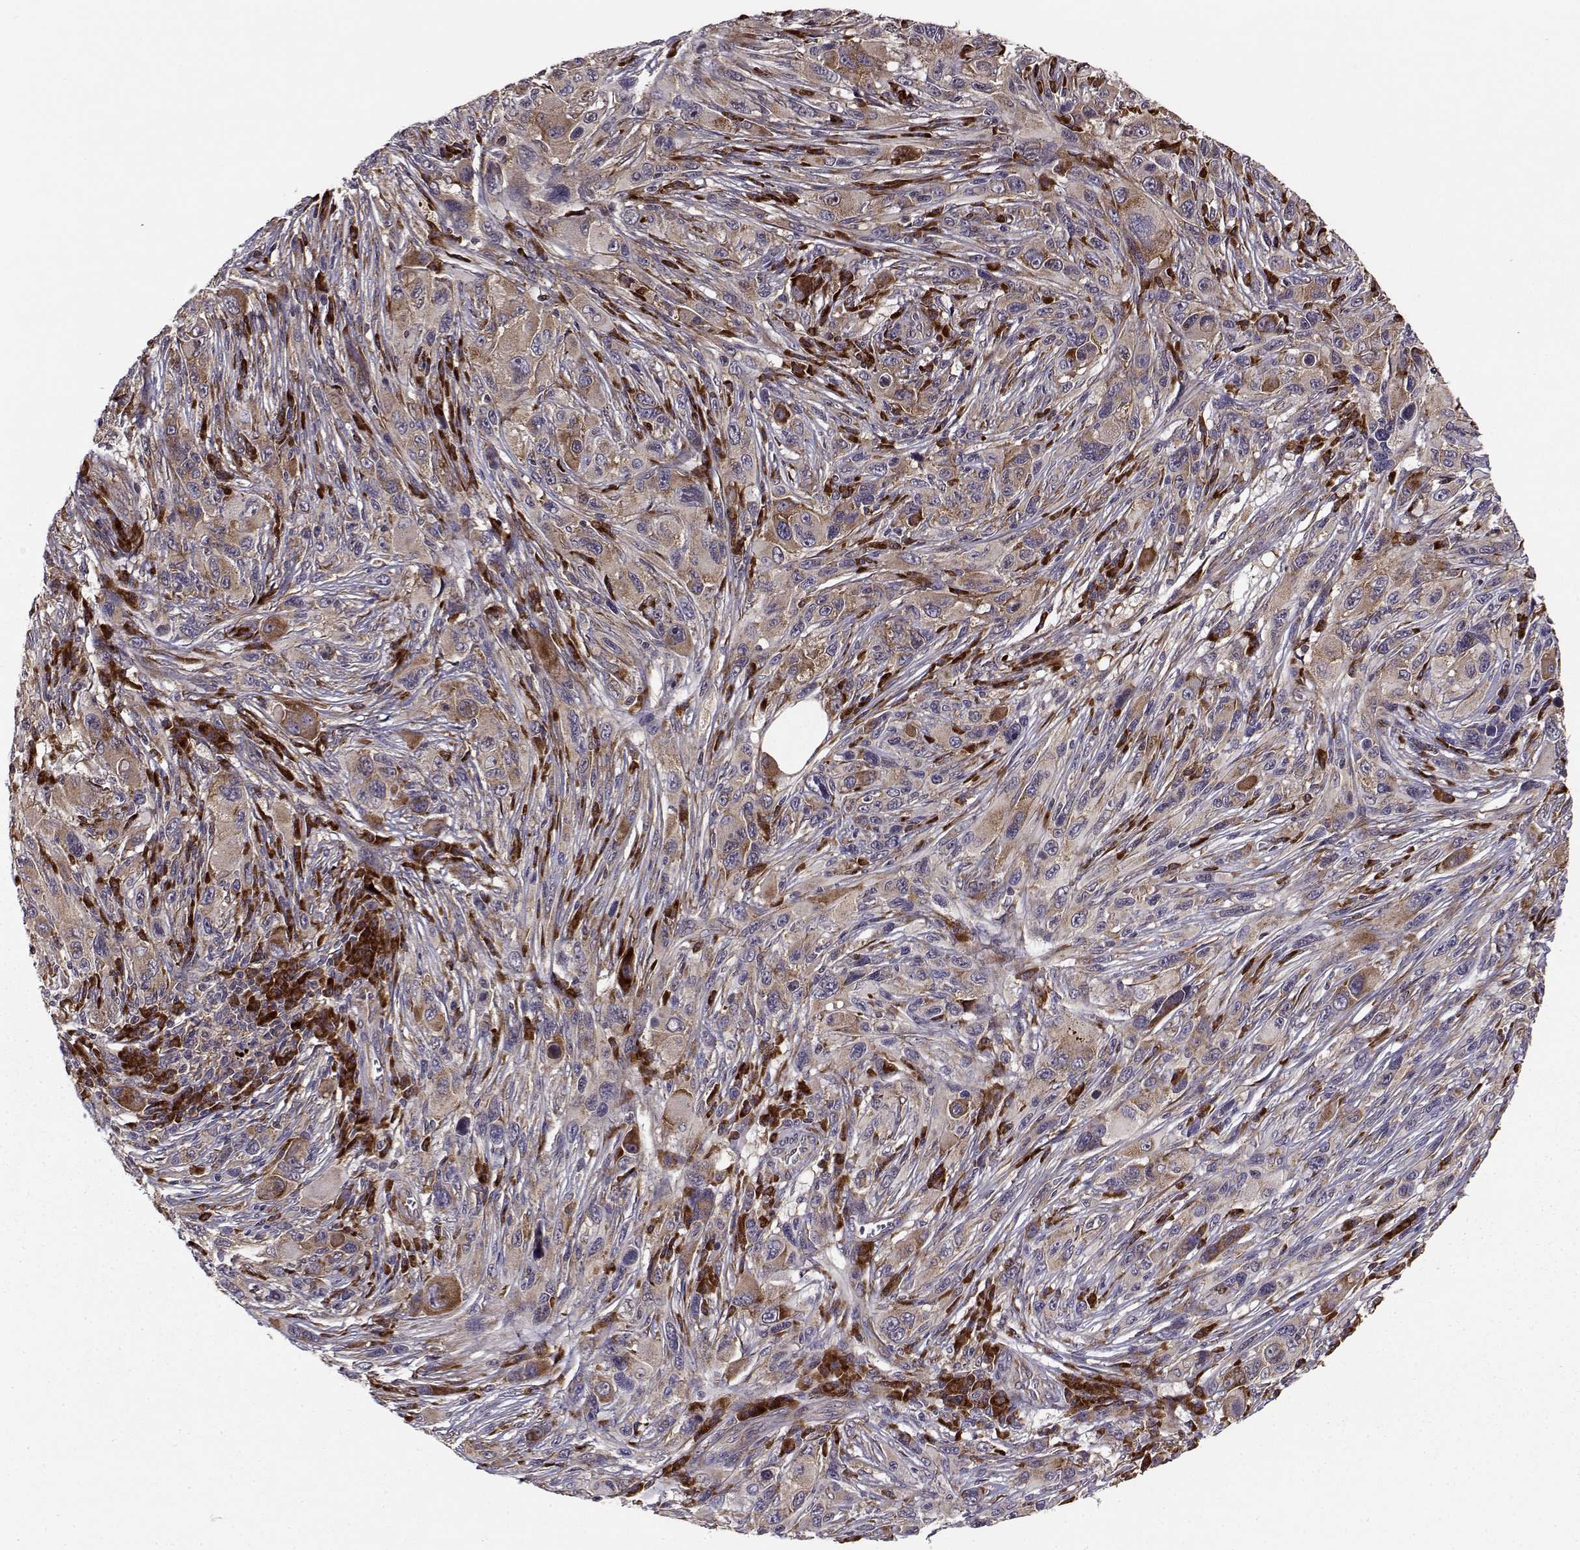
{"staining": {"intensity": "strong", "quantity": "<25%", "location": "cytoplasmic/membranous"}, "tissue": "melanoma", "cell_type": "Tumor cells", "image_type": "cancer", "snomed": [{"axis": "morphology", "description": "Malignant melanoma, NOS"}, {"axis": "topography", "description": "Skin"}], "caption": "Melanoma stained with a protein marker shows strong staining in tumor cells.", "gene": "RPL31", "patient": {"sex": "male", "age": 53}}